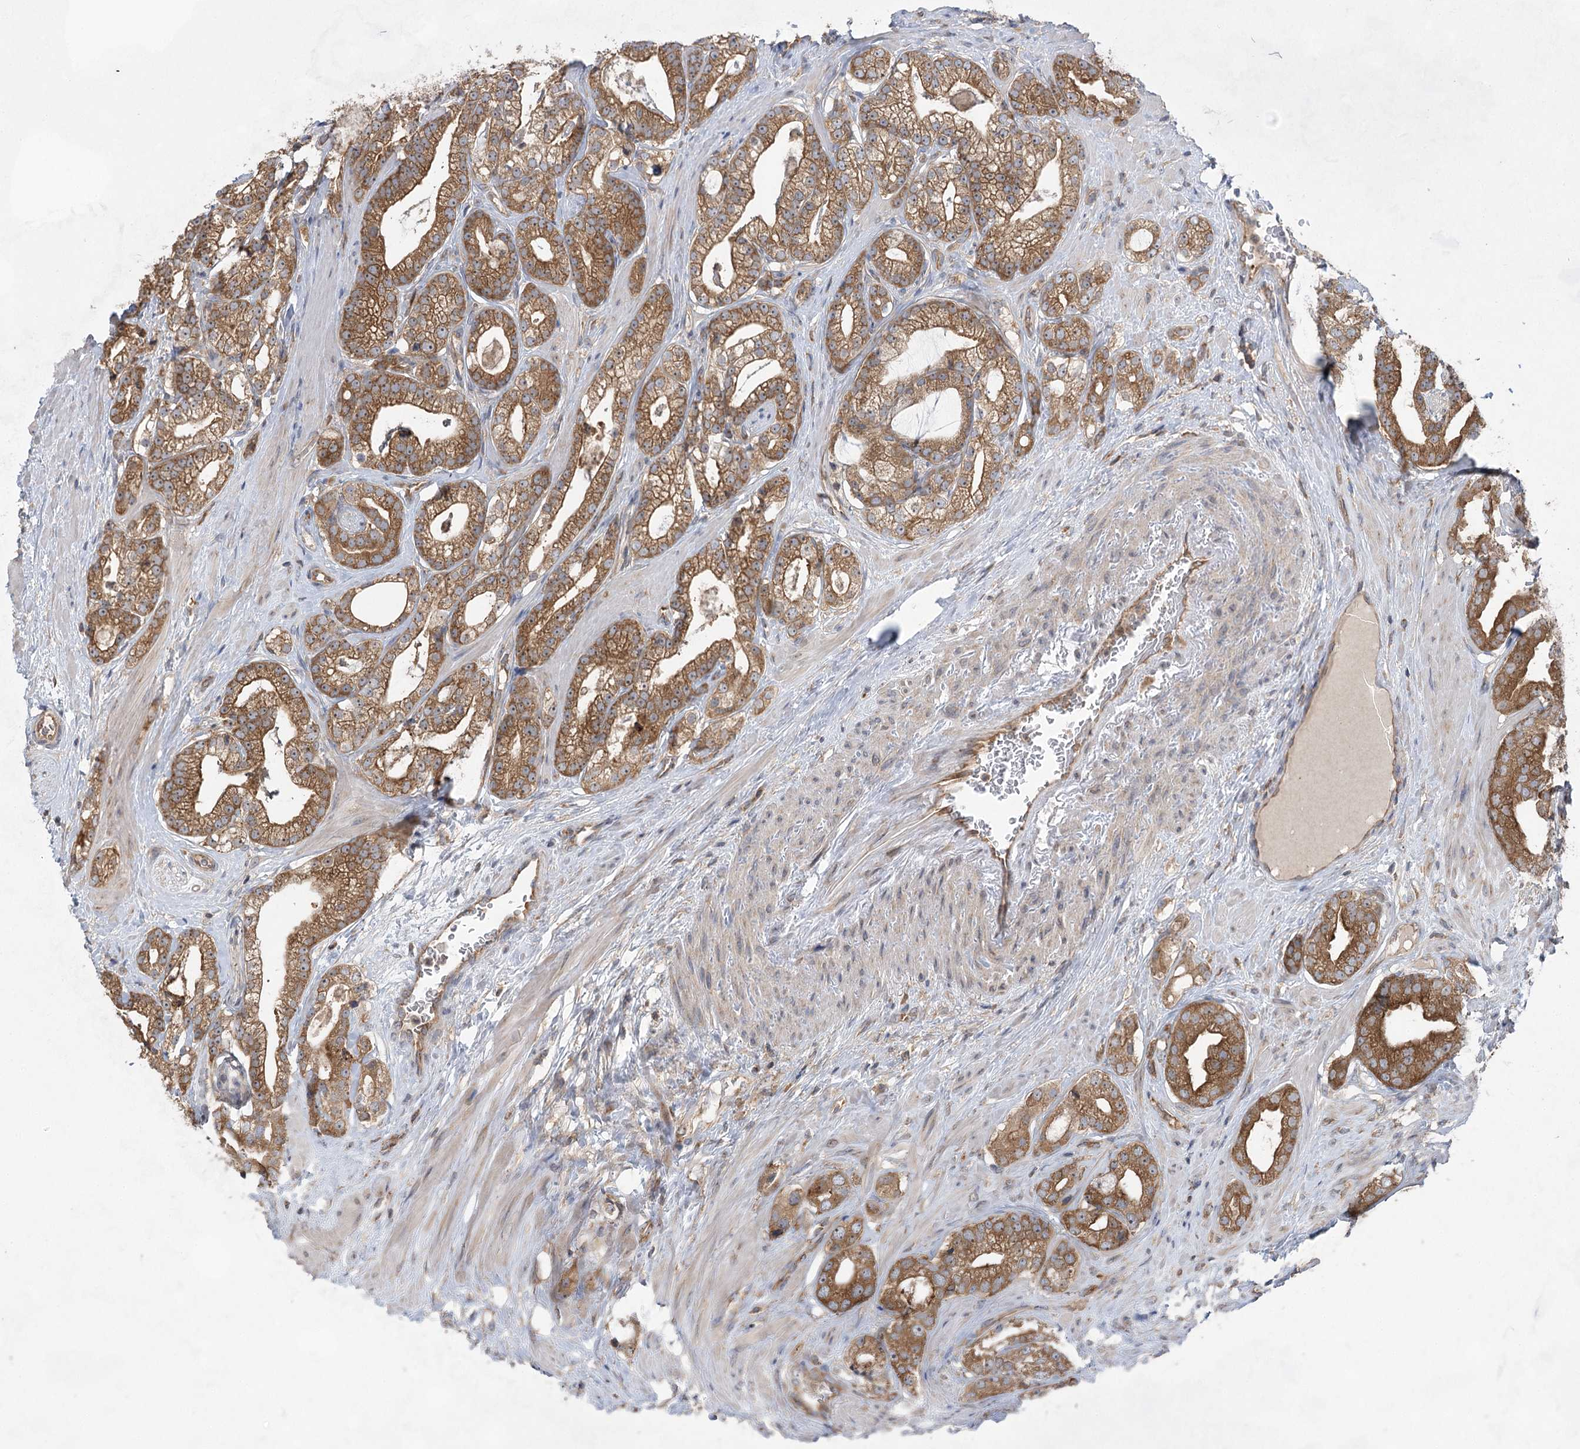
{"staining": {"intensity": "moderate", "quantity": ">75%", "location": "cytoplasmic/membranous"}, "tissue": "prostate cancer", "cell_type": "Tumor cells", "image_type": "cancer", "snomed": [{"axis": "morphology", "description": "Adenocarcinoma, High grade"}, {"axis": "topography", "description": "Prostate"}], "caption": "Immunohistochemical staining of human prostate cancer displays medium levels of moderate cytoplasmic/membranous expression in about >75% of tumor cells.", "gene": "EIF3A", "patient": {"sex": "male", "age": 60}}